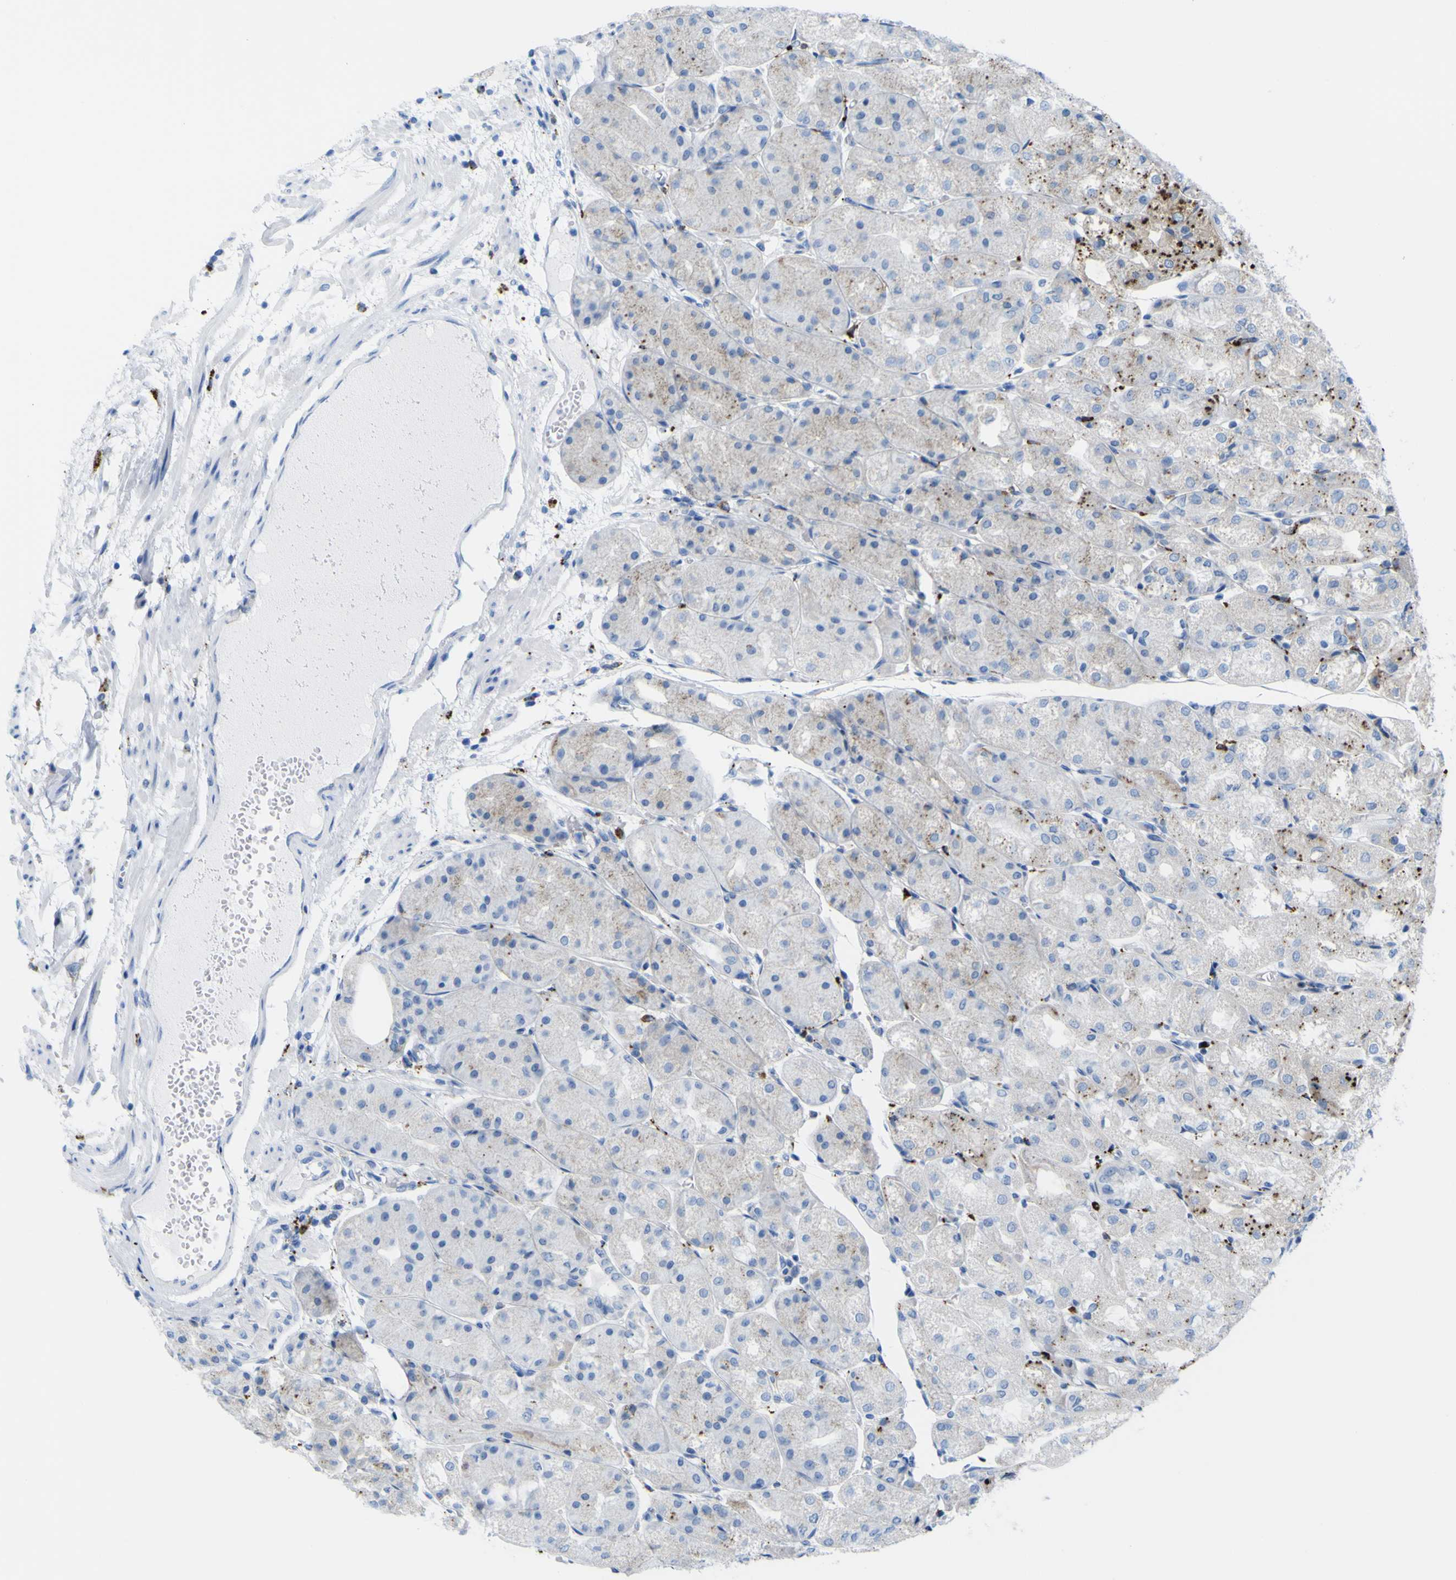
{"staining": {"intensity": "moderate", "quantity": "<25%", "location": "cytoplasmic/membranous"}, "tissue": "stomach", "cell_type": "Glandular cells", "image_type": "normal", "snomed": [{"axis": "morphology", "description": "Normal tissue, NOS"}, {"axis": "topography", "description": "Stomach, upper"}], "caption": "Glandular cells reveal low levels of moderate cytoplasmic/membranous positivity in approximately <25% of cells in unremarkable stomach. Immunohistochemistry stains the protein of interest in brown and the nuclei are stained blue.", "gene": "PLD3", "patient": {"sex": "male", "age": 72}}